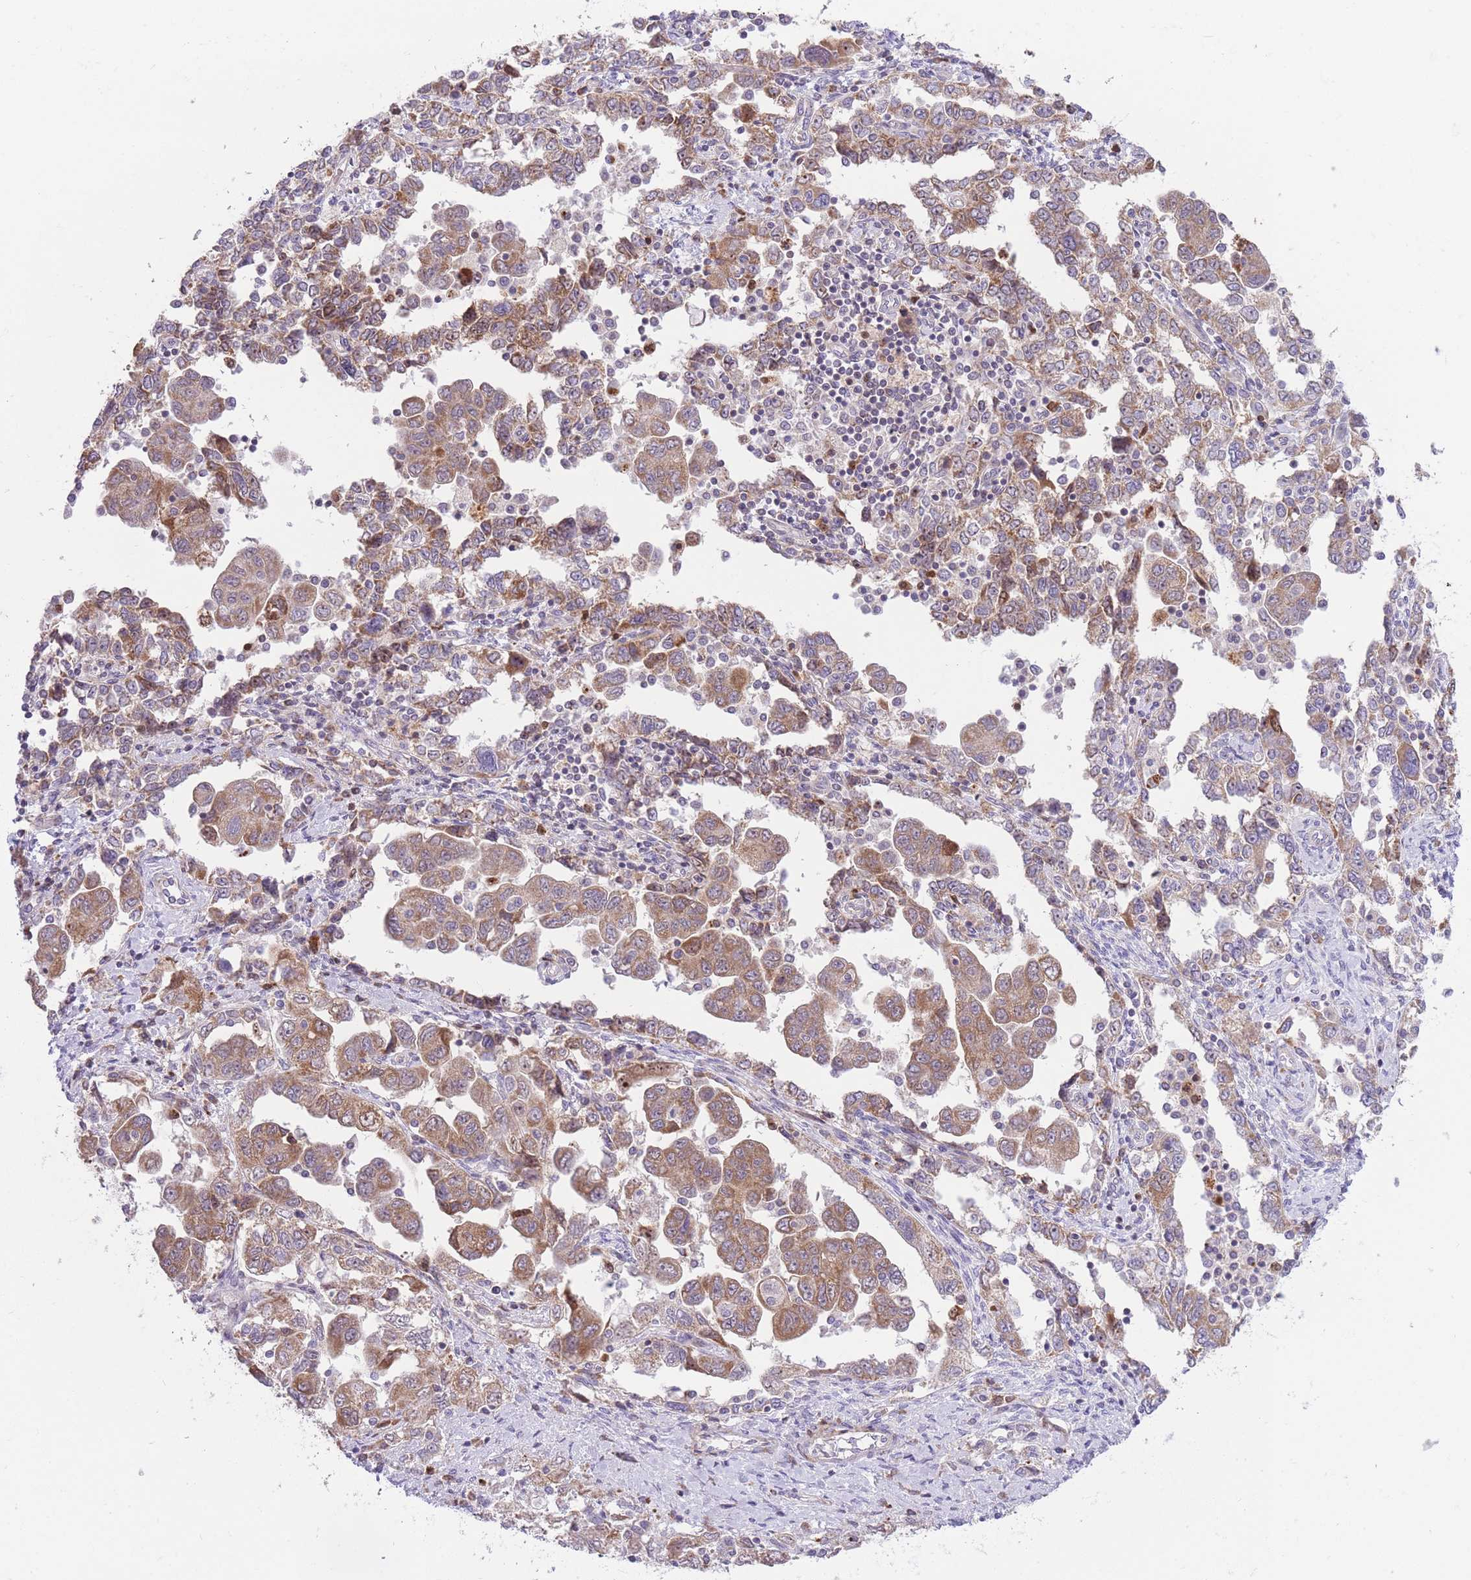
{"staining": {"intensity": "moderate", "quantity": ">75%", "location": "cytoplasmic/membranous"}, "tissue": "ovarian cancer", "cell_type": "Tumor cells", "image_type": "cancer", "snomed": [{"axis": "morphology", "description": "Carcinoma, NOS"}, {"axis": "morphology", "description": "Cystadenocarcinoma, serous, NOS"}, {"axis": "topography", "description": "Ovary"}], "caption": "Immunohistochemistry (IHC) histopathology image of neoplastic tissue: carcinoma (ovarian) stained using IHC displays medium levels of moderate protein expression localized specifically in the cytoplasmic/membranous of tumor cells, appearing as a cytoplasmic/membranous brown color.", "gene": "BOLA2B", "patient": {"sex": "female", "age": 69}}